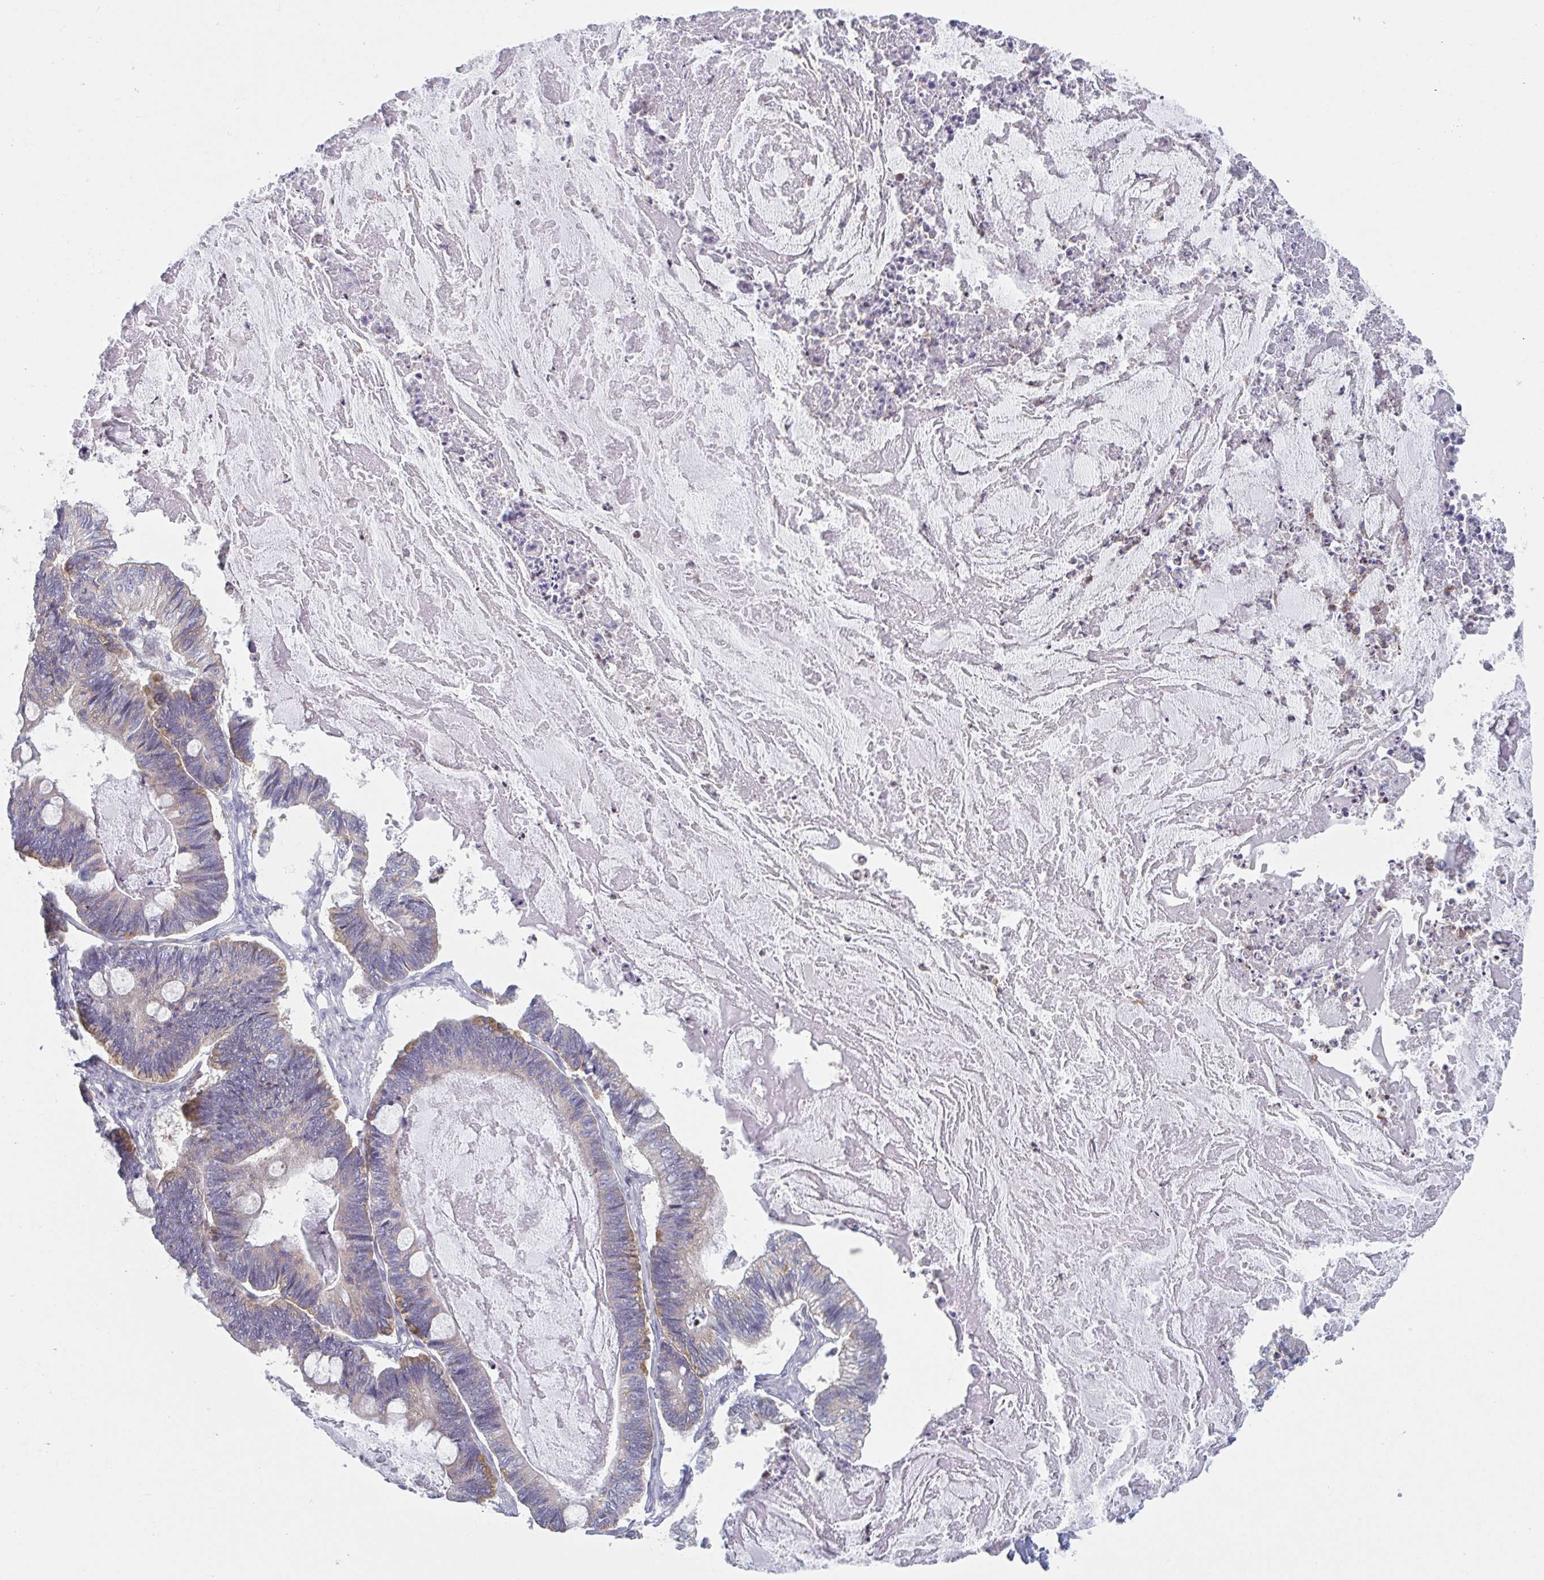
{"staining": {"intensity": "weak", "quantity": "<25%", "location": "cytoplasmic/membranous"}, "tissue": "ovarian cancer", "cell_type": "Tumor cells", "image_type": "cancer", "snomed": [{"axis": "morphology", "description": "Cystadenocarcinoma, mucinous, NOS"}, {"axis": "topography", "description": "Ovary"}], "caption": "Tumor cells show no significant protein expression in ovarian mucinous cystadenocarcinoma. The staining is performed using DAB (3,3'-diaminobenzidine) brown chromogen with nuclei counter-stained in using hematoxylin.", "gene": "NIPSNAP1", "patient": {"sex": "female", "age": 61}}